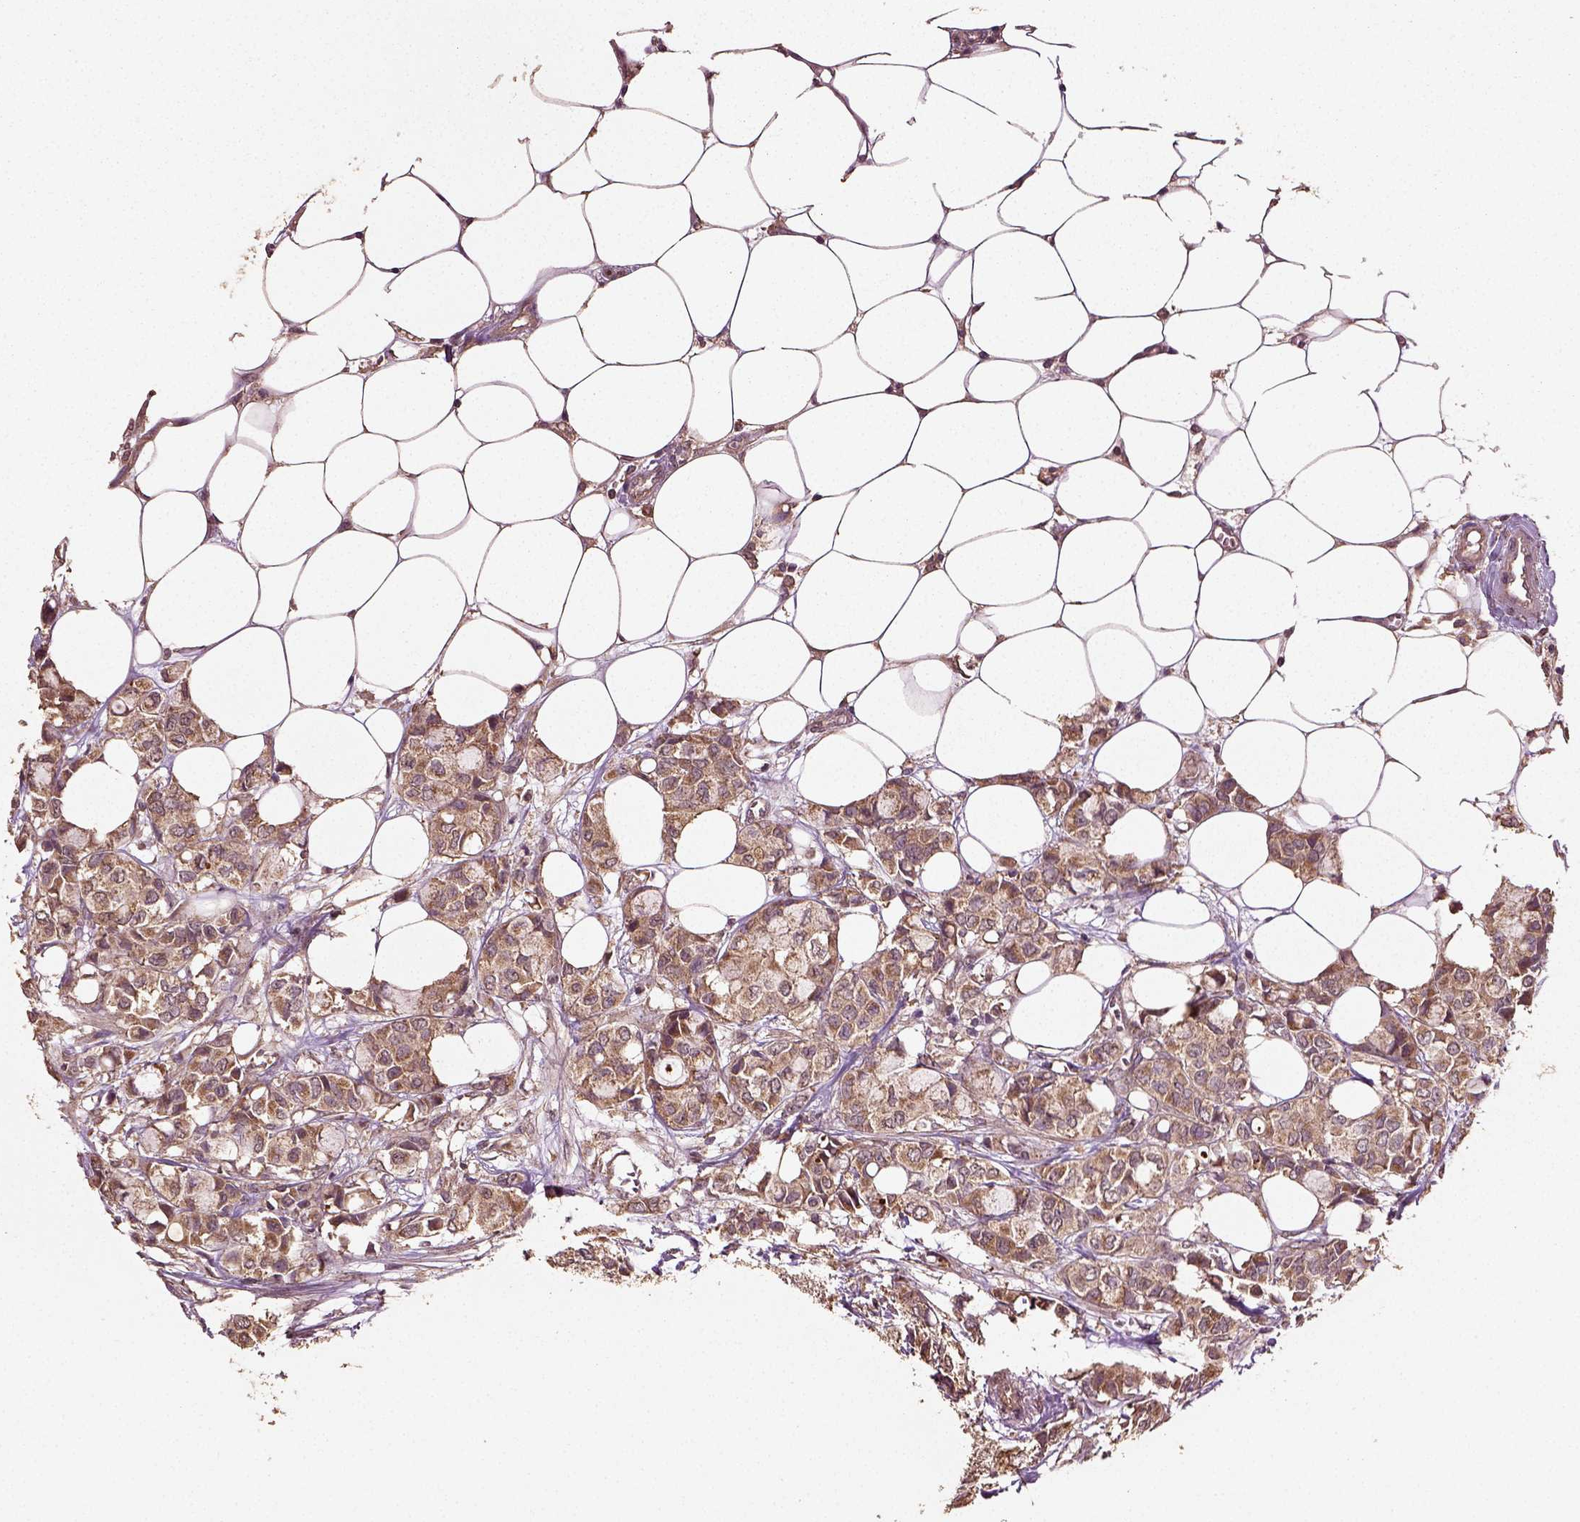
{"staining": {"intensity": "moderate", "quantity": ">75%", "location": "cytoplasmic/membranous"}, "tissue": "breast cancer", "cell_type": "Tumor cells", "image_type": "cancer", "snomed": [{"axis": "morphology", "description": "Duct carcinoma"}, {"axis": "topography", "description": "Breast"}], "caption": "Immunohistochemistry (IHC) histopathology image of breast cancer stained for a protein (brown), which exhibits medium levels of moderate cytoplasmic/membranous staining in about >75% of tumor cells.", "gene": "ERV3-1", "patient": {"sex": "female", "age": 85}}